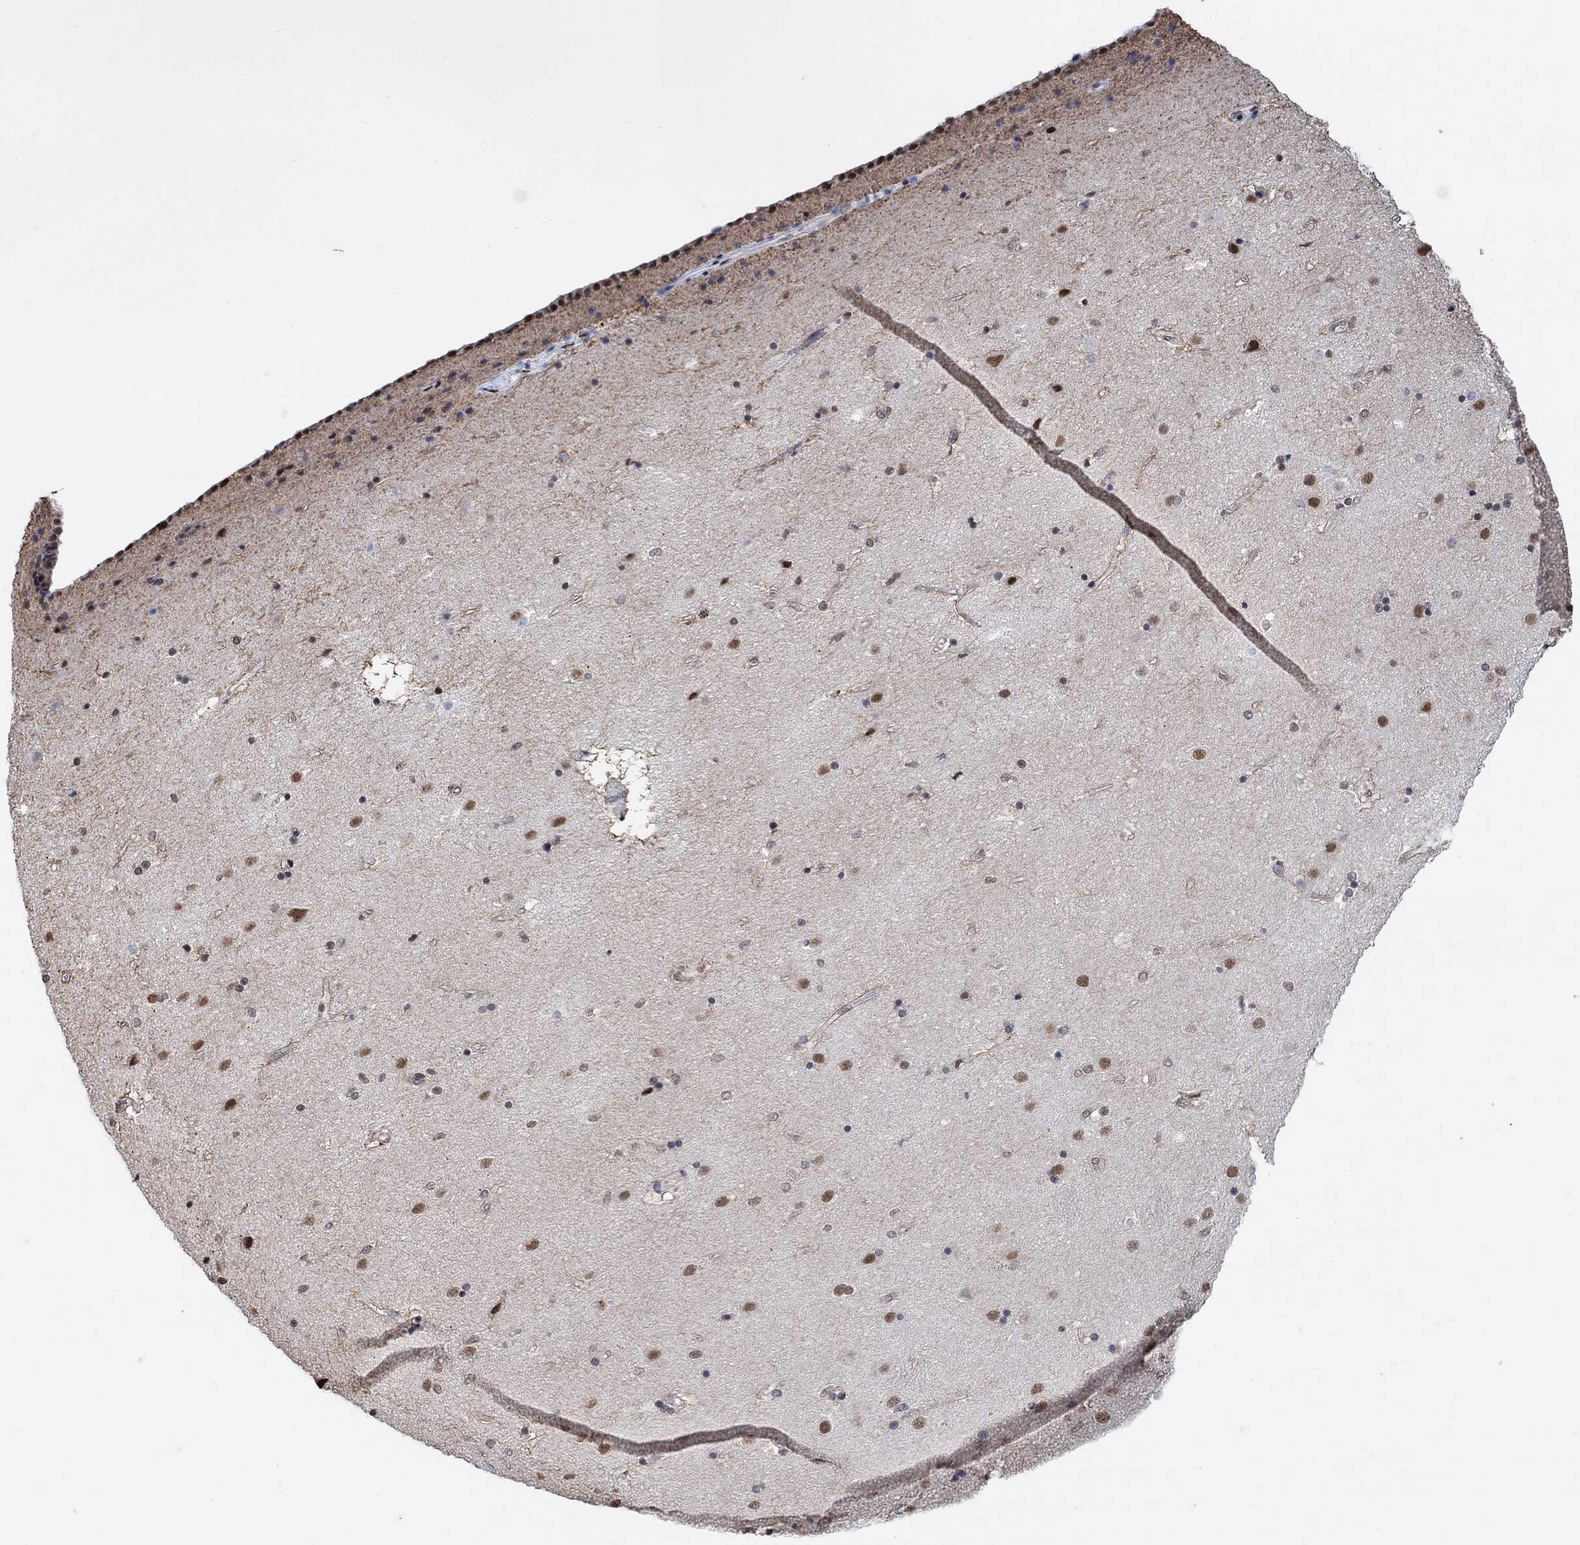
{"staining": {"intensity": "moderate", "quantity": "<25%", "location": "nuclear"}, "tissue": "caudate", "cell_type": "Glial cells", "image_type": "normal", "snomed": [{"axis": "morphology", "description": "Normal tissue, NOS"}, {"axis": "topography", "description": "Lateral ventricle wall"}], "caption": "Approximately <25% of glial cells in benign caudate reveal moderate nuclear protein expression as visualized by brown immunohistochemical staining.", "gene": "USP39", "patient": {"sex": "female", "age": 71}}